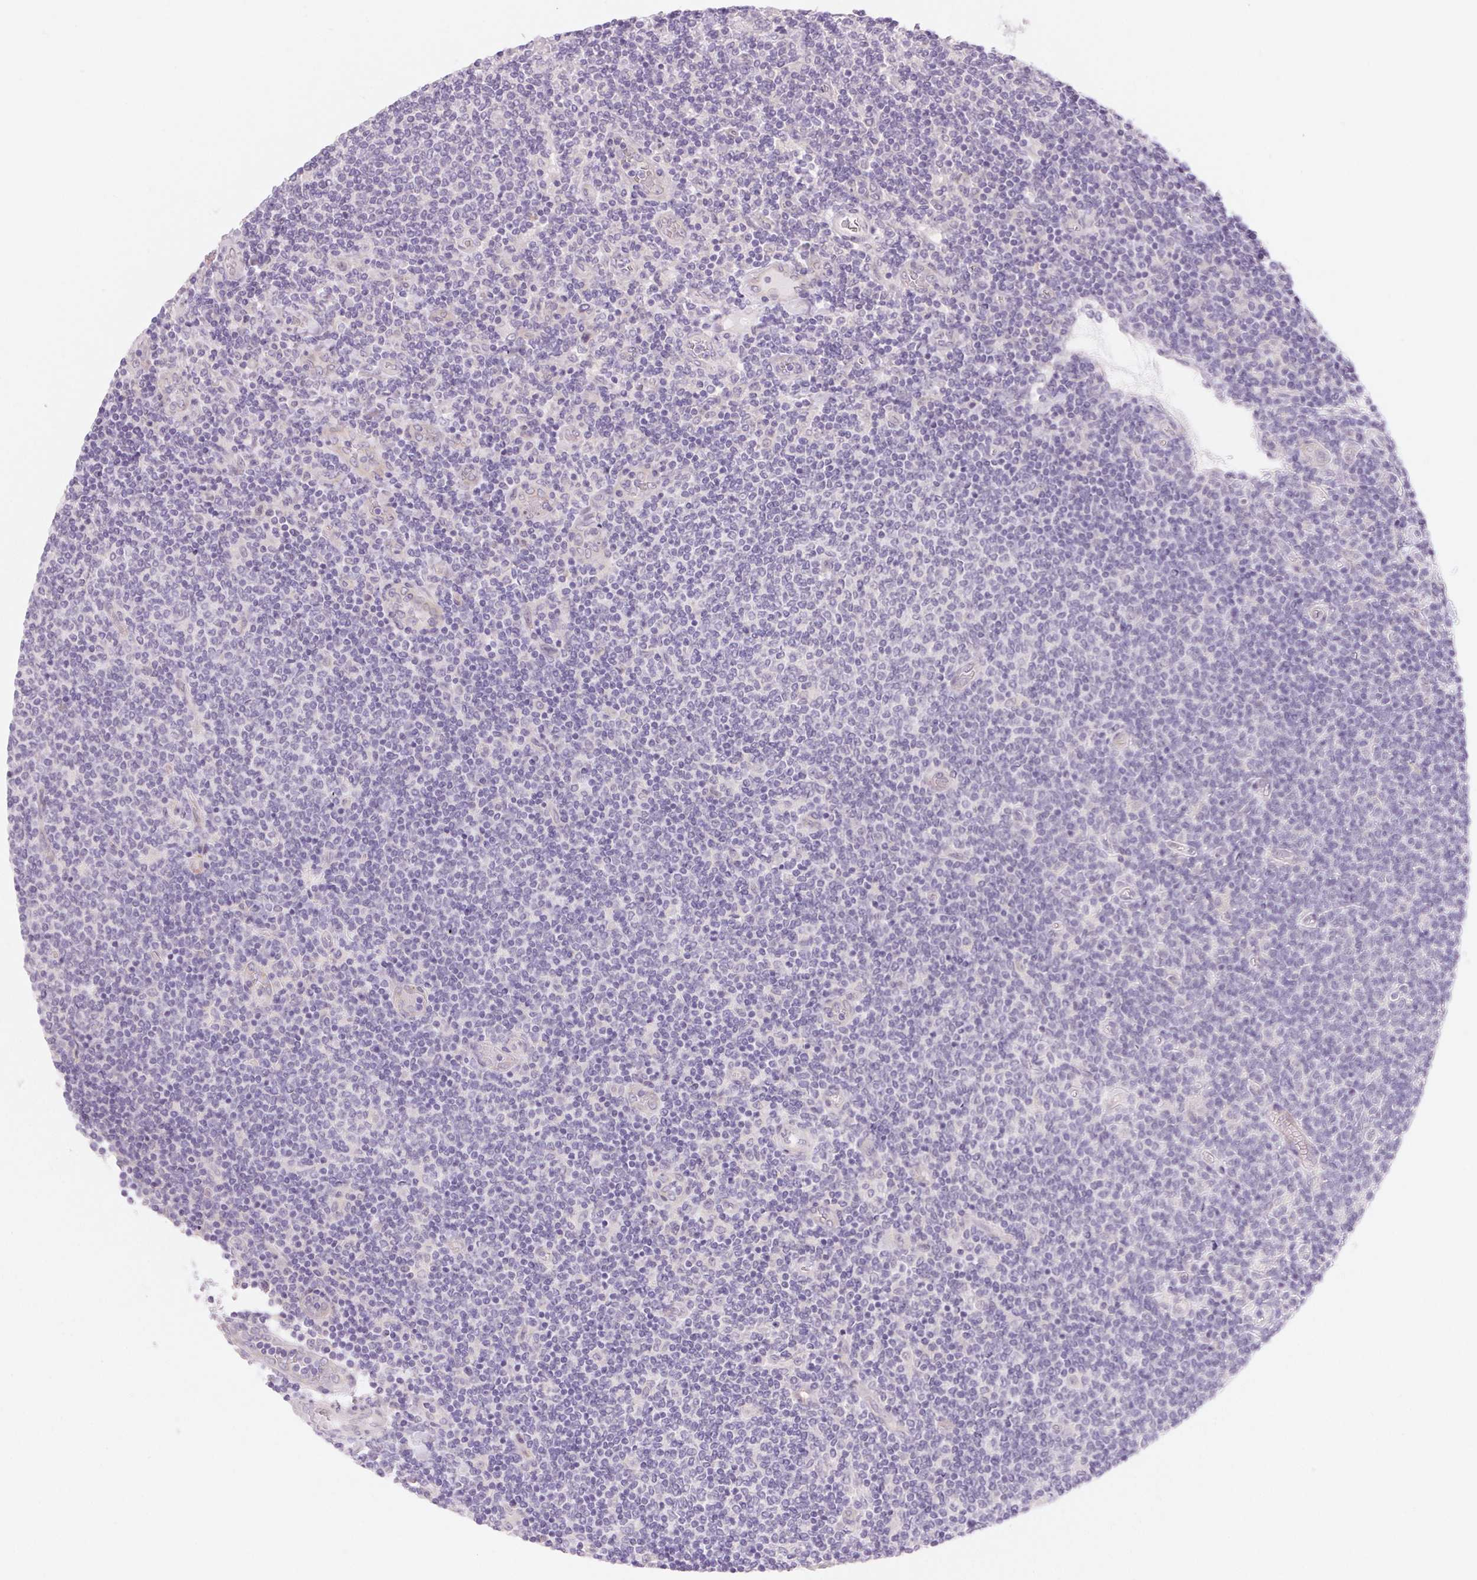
{"staining": {"intensity": "negative", "quantity": "none", "location": "none"}, "tissue": "lymphoma", "cell_type": "Tumor cells", "image_type": "cancer", "snomed": [{"axis": "morphology", "description": "Malignant lymphoma, non-Hodgkin's type, Low grade"}, {"axis": "topography", "description": "Lymph node"}], "caption": "Immunohistochemistry of human lymphoma shows no staining in tumor cells.", "gene": "CTNND2", "patient": {"sex": "male", "age": 52}}